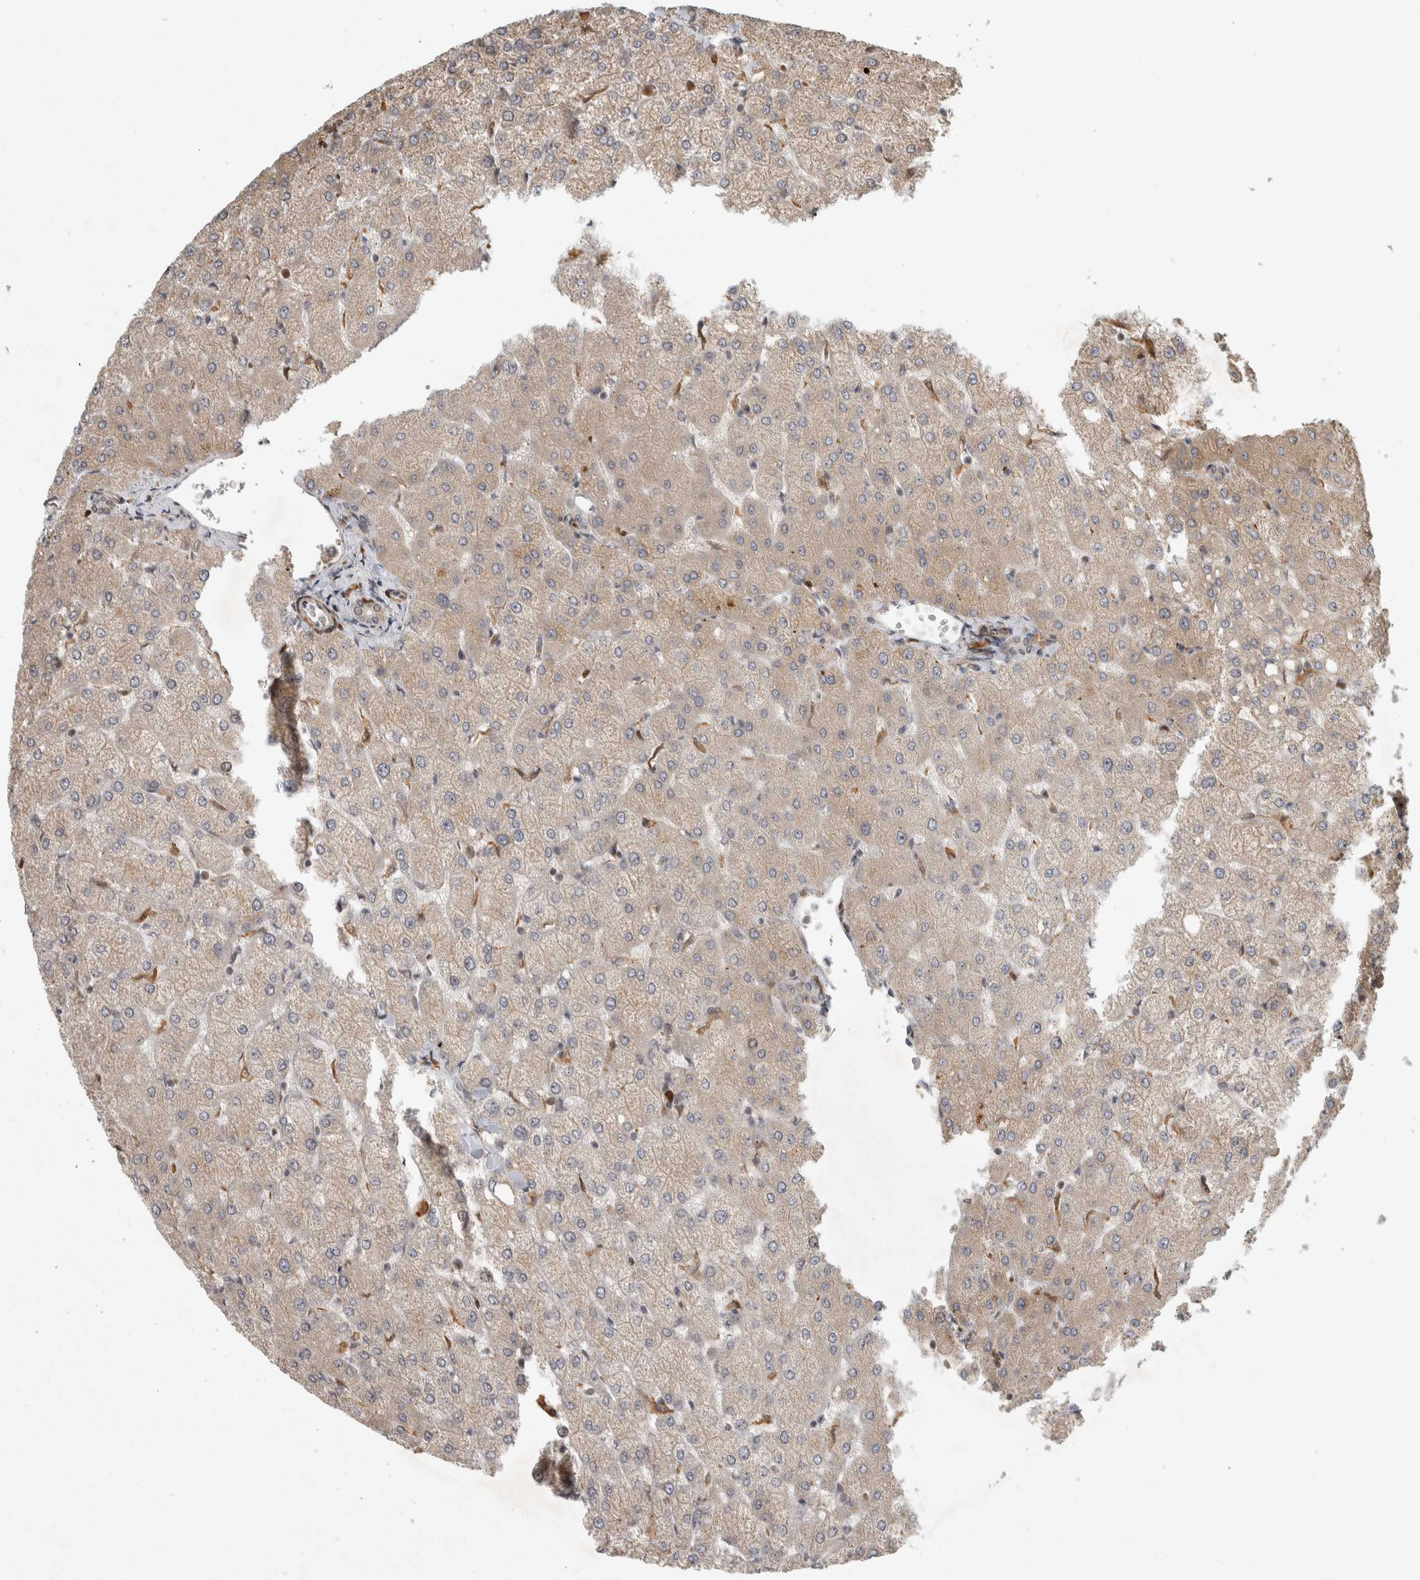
{"staining": {"intensity": "weak", "quantity": "<25%", "location": "cytoplasmic/membranous"}, "tissue": "liver", "cell_type": "Cholangiocytes", "image_type": "normal", "snomed": [{"axis": "morphology", "description": "Normal tissue, NOS"}, {"axis": "topography", "description": "Liver"}], "caption": "Cholangiocytes show no significant protein expression in normal liver.", "gene": "INSRR", "patient": {"sex": "female", "age": 54}}